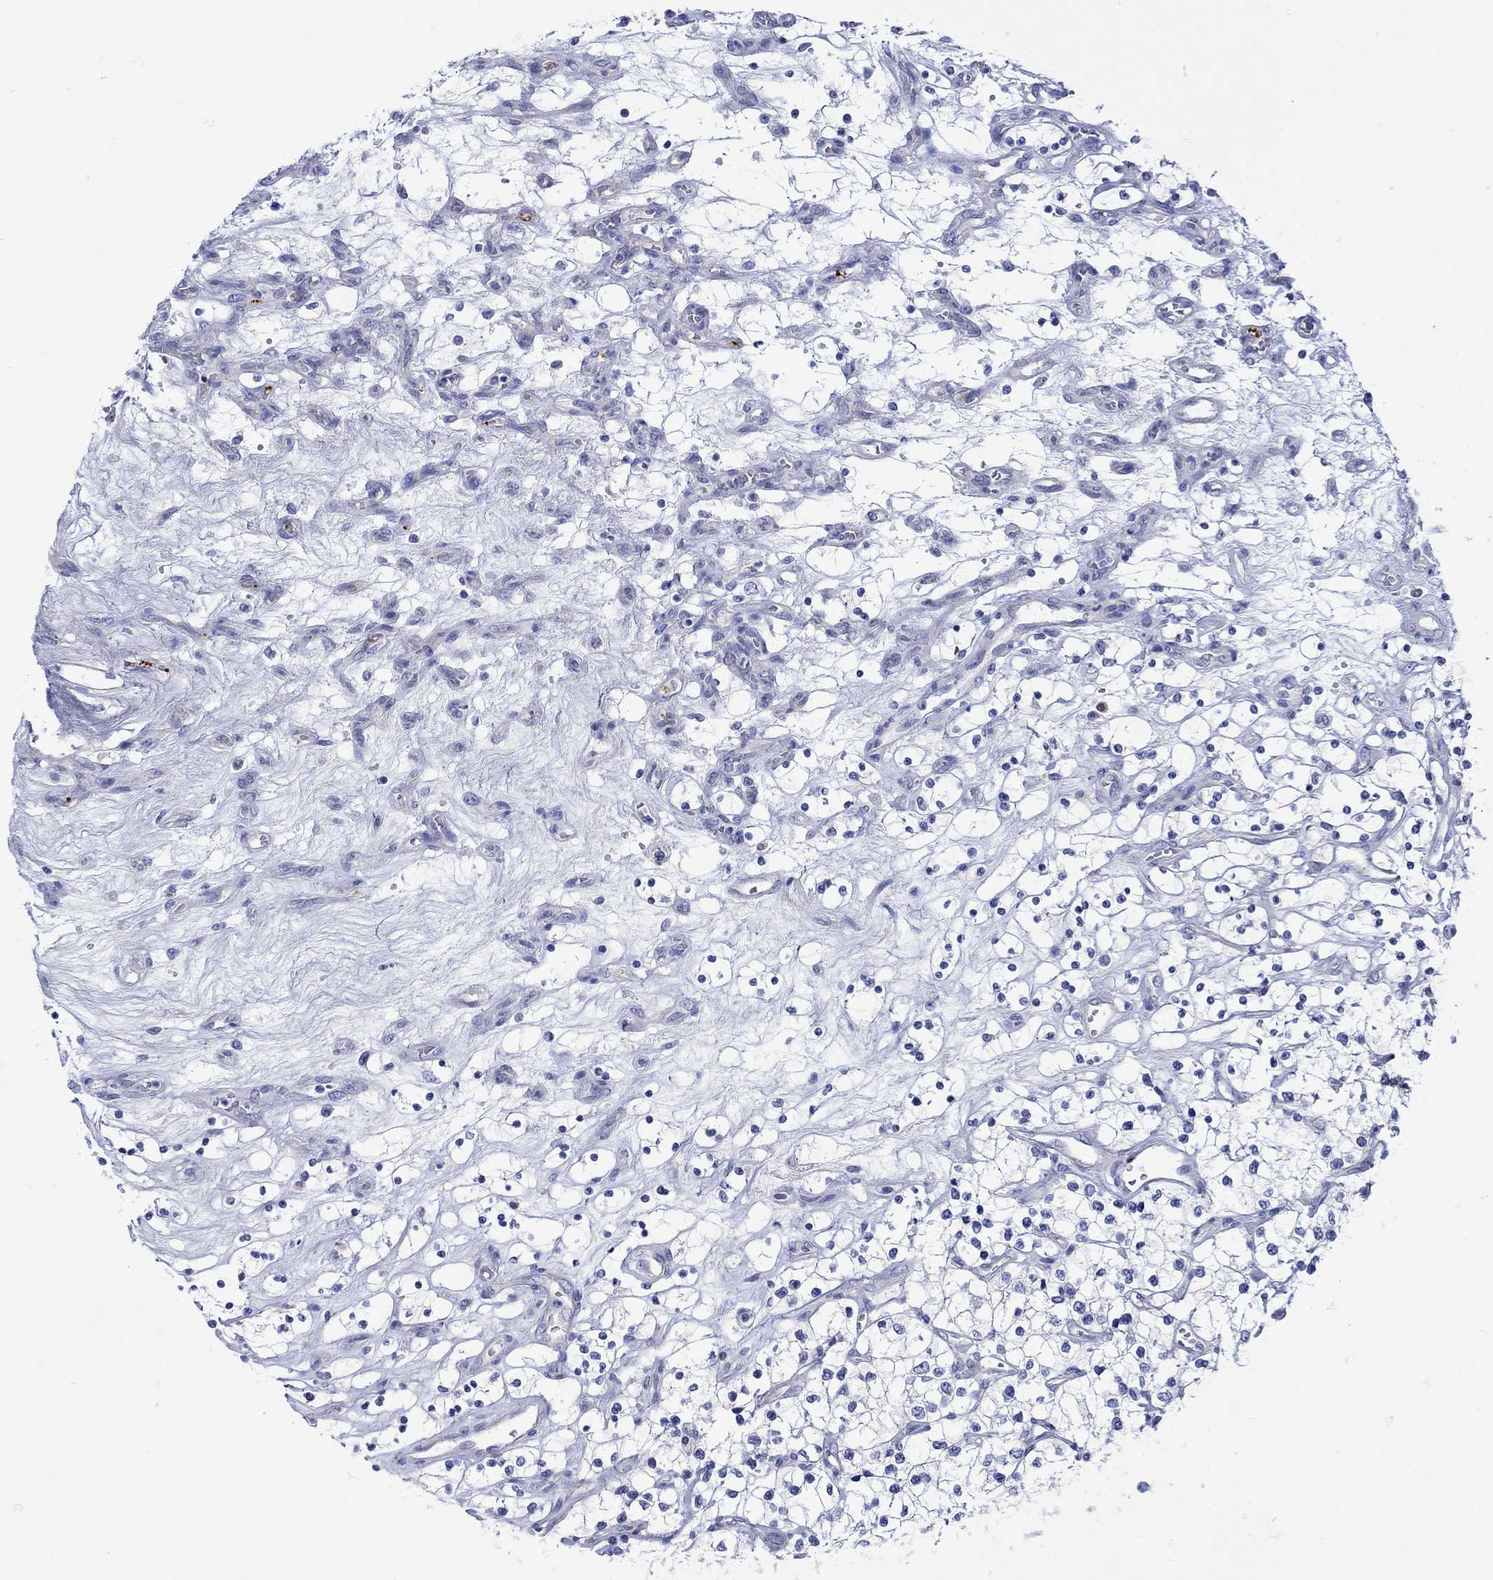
{"staining": {"intensity": "negative", "quantity": "none", "location": "none"}, "tissue": "renal cancer", "cell_type": "Tumor cells", "image_type": "cancer", "snomed": [{"axis": "morphology", "description": "Adenocarcinoma, NOS"}, {"axis": "topography", "description": "Kidney"}], "caption": "Immunohistochemistry (IHC) of human renal cancer (adenocarcinoma) displays no expression in tumor cells. (Immunohistochemistry (IHC), brightfield microscopy, high magnification).", "gene": "ANKMY1", "patient": {"sex": "female", "age": 69}}